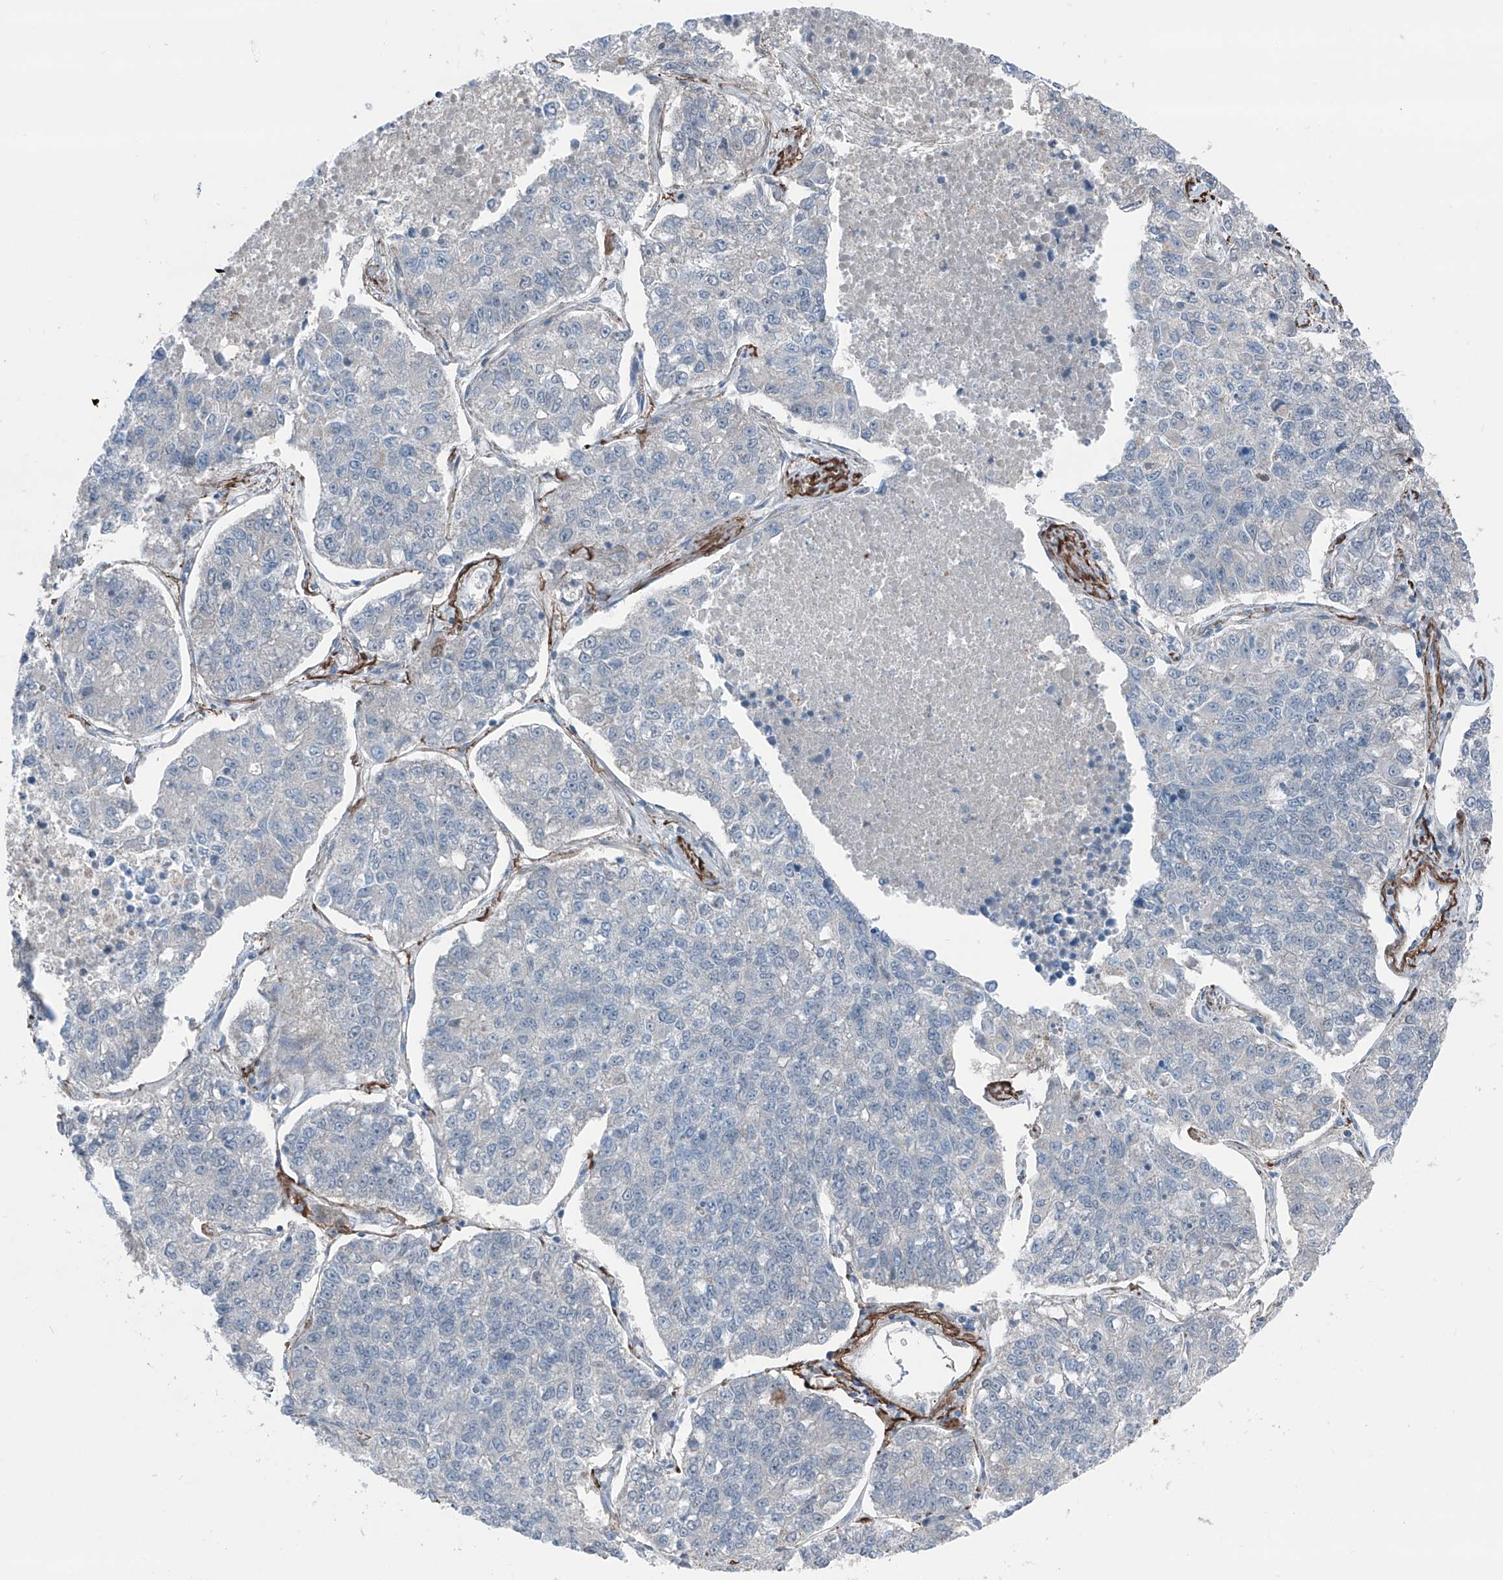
{"staining": {"intensity": "negative", "quantity": "none", "location": "none"}, "tissue": "lung cancer", "cell_type": "Tumor cells", "image_type": "cancer", "snomed": [{"axis": "morphology", "description": "Adenocarcinoma, NOS"}, {"axis": "topography", "description": "Lung"}], "caption": "Tumor cells are negative for brown protein staining in adenocarcinoma (lung).", "gene": "HSPB11", "patient": {"sex": "male", "age": 49}}